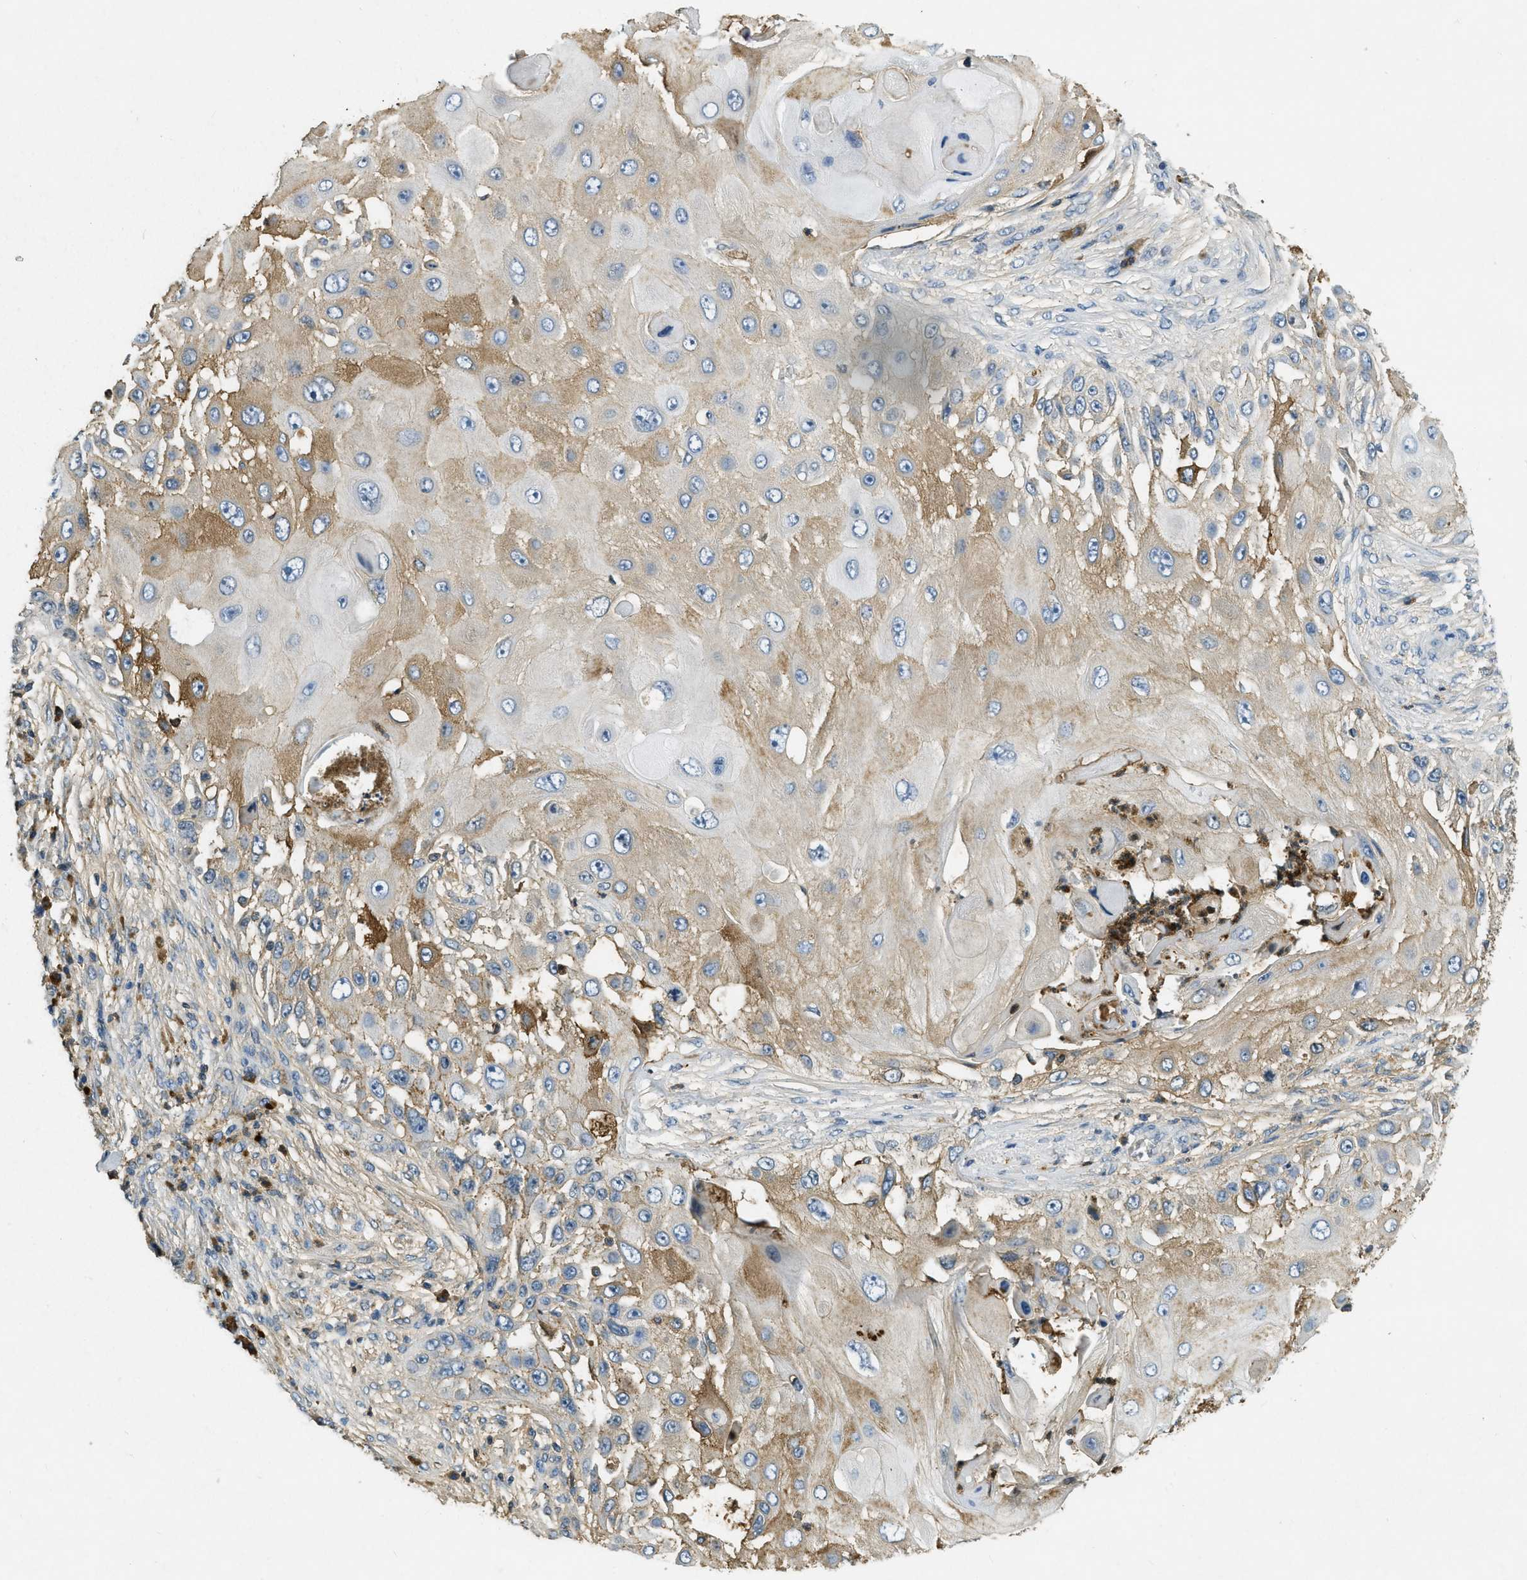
{"staining": {"intensity": "moderate", "quantity": ">75%", "location": "cytoplasmic/membranous"}, "tissue": "skin cancer", "cell_type": "Tumor cells", "image_type": "cancer", "snomed": [{"axis": "morphology", "description": "Squamous cell carcinoma, NOS"}, {"axis": "topography", "description": "Skin"}], "caption": "The histopathology image exhibits a brown stain indicating the presence of a protein in the cytoplasmic/membranous of tumor cells in skin cancer (squamous cell carcinoma). The protein is stained brown, and the nuclei are stained in blue (DAB IHC with brightfield microscopy, high magnification).", "gene": "PRTN3", "patient": {"sex": "female", "age": 44}}